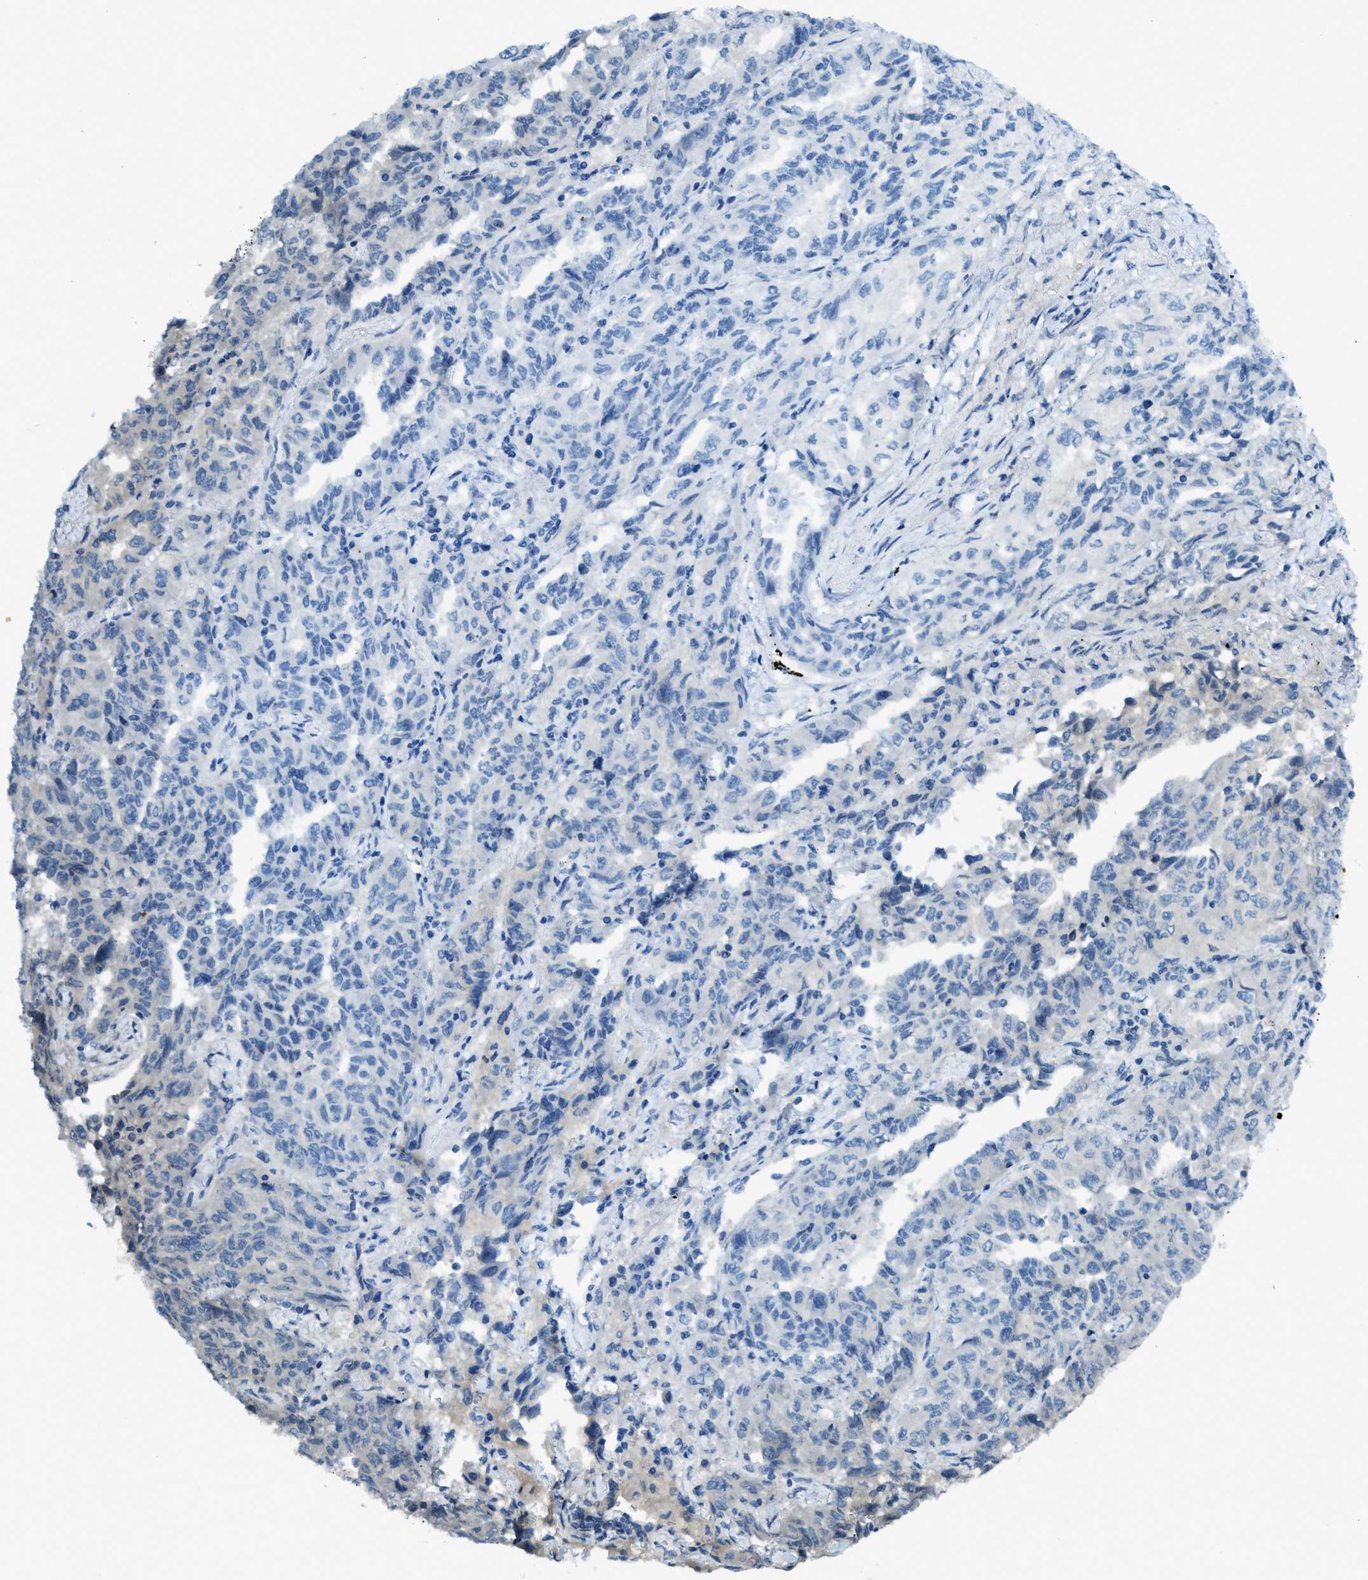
{"staining": {"intensity": "negative", "quantity": "none", "location": "none"}, "tissue": "lung cancer", "cell_type": "Tumor cells", "image_type": "cancer", "snomed": [{"axis": "morphology", "description": "Adenocarcinoma, NOS"}, {"axis": "topography", "description": "Lung"}], "caption": "High magnification brightfield microscopy of lung cancer (adenocarcinoma) stained with DAB (3,3'-diaminobenzidine) (brown) and counterstained with hematoxylin (blue): tumor cells show no significant positivity. (DAB IHC with hematoxylin counter stain).", "gene": "TRIM59", "patient": {"sex": "female", "age": 51}}